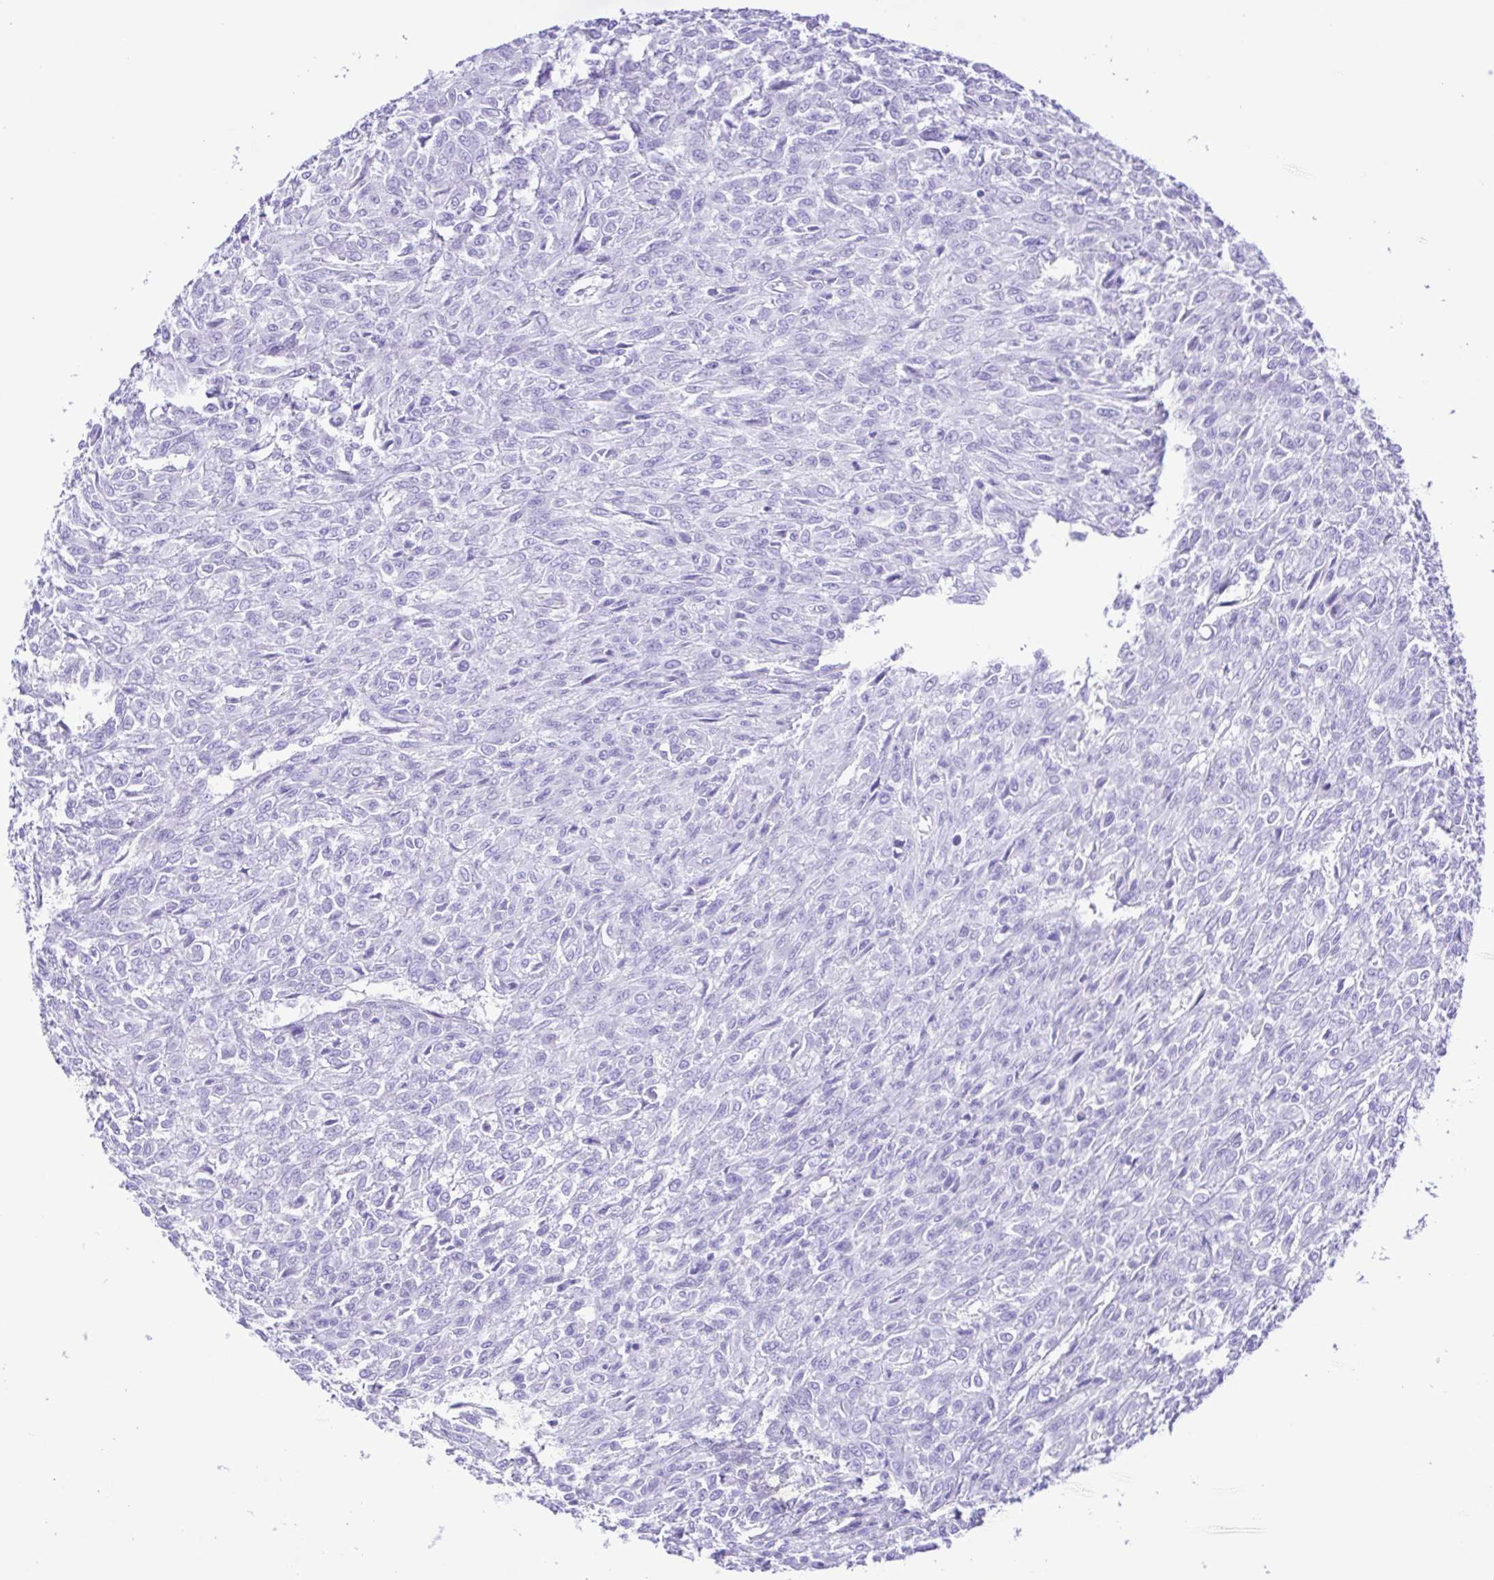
{"staining": {"intensity": "negative", "quantity": "none", "location": "none"}, "tissue": "renal cancer", "cell_type": "Tumor cells", "image_type": "cancer", "snomed": [{"axis": "morphology", "description": "Adenocarcinoma, NOS"}, {"axis": "topography", "description": "Kidney"}], "caption": "Tumor cells show no significant protein expression in renal cancer (adenocarcinoma).", "gene": "ERP27", "patient": {"sex": "male", "age": 58}}